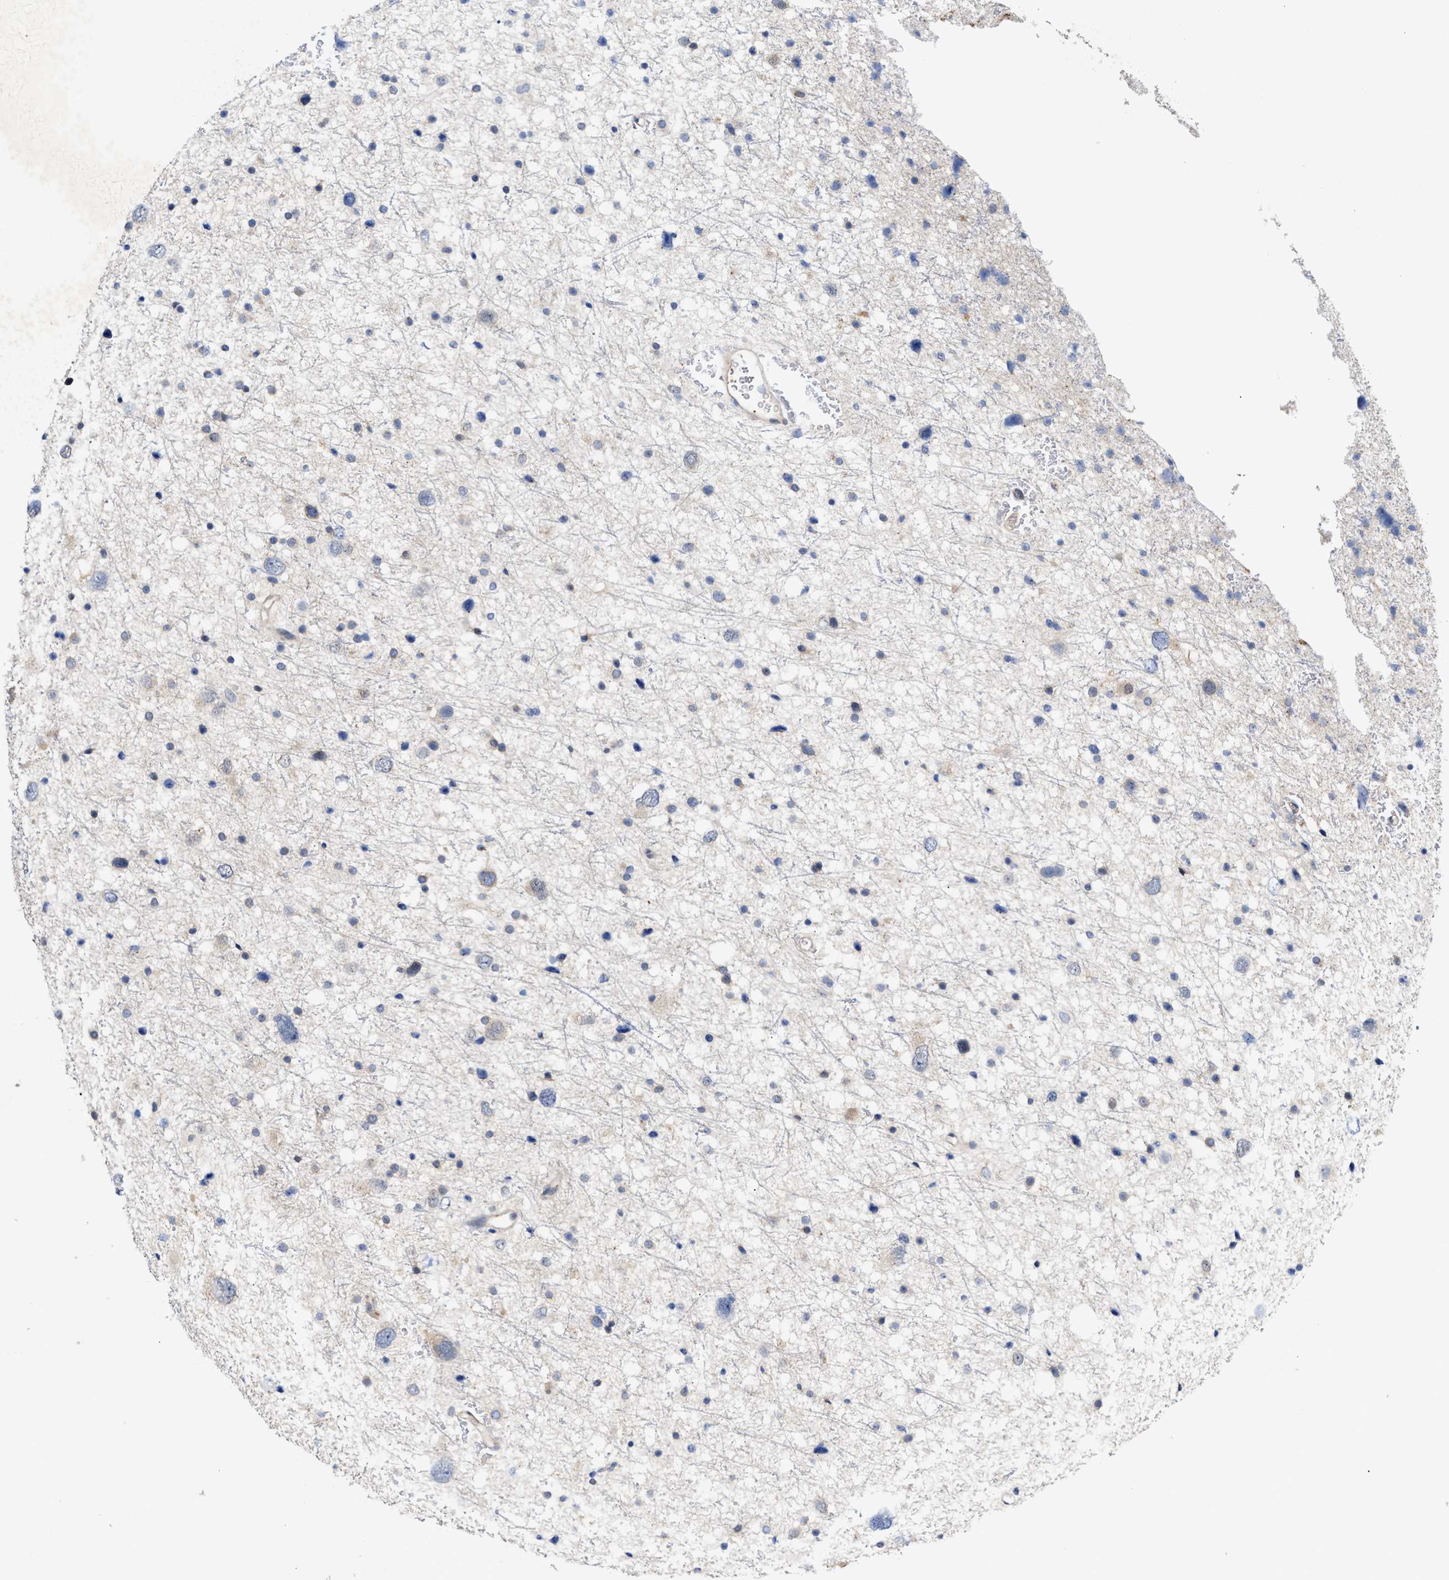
{"staining": {"intensity": "negative", "quantity": "none", "location": "none"}, "tissue": "glioma", "cell_type": "Tumor cells", "image_type": "cancer", "snomed": [{"axis": "morphology", "description": "Glioma, malignant, Low grade"}, {"axis": "topography", "description": "Brain"}], "caption": "Protein analysis of malignant low-grade glioma demonstrates no significant positivity in tumor cells.", "gene": "BBLN", "patient": {"sex": "female", "age": 37}}